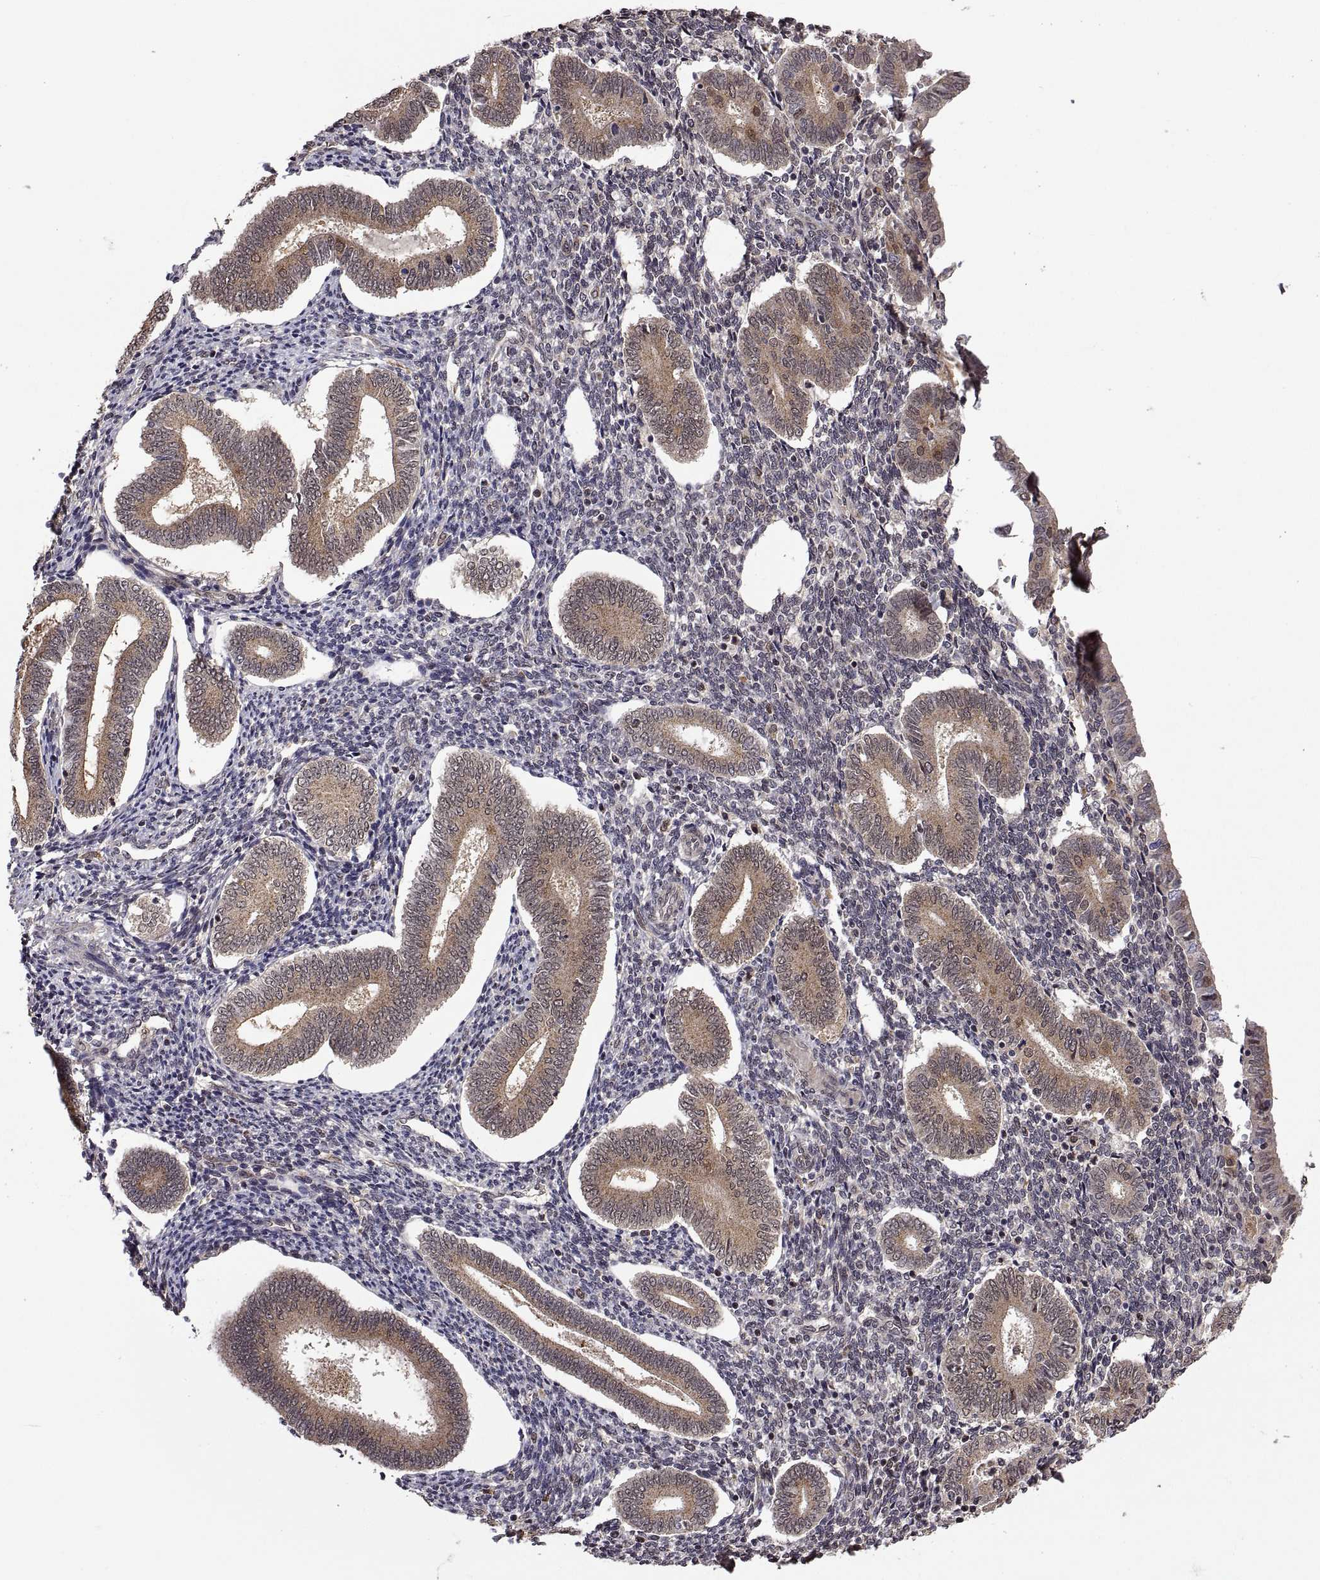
{"staining": {"intensity": "weak", "quantity": "<25%", "location": "nuclear"}, "tissue": "endometrium", "cell_type": "Cells in endometrial stroma", "image_type": "normal", "snomed": [{"axis": "morphology", "description": "Normal tissue, NOS"}, {"axis": "topography", "description": "Endometrium"}], "caption": "A photomicrograph of human endometrium is negative for staining in cells in endometrial stroma. (DAB immunohistochemistry visualized using brightfield microscopy, high magnification).", "gene": "ZNRF2", "patient": {"sex": "female", "age": 40}}